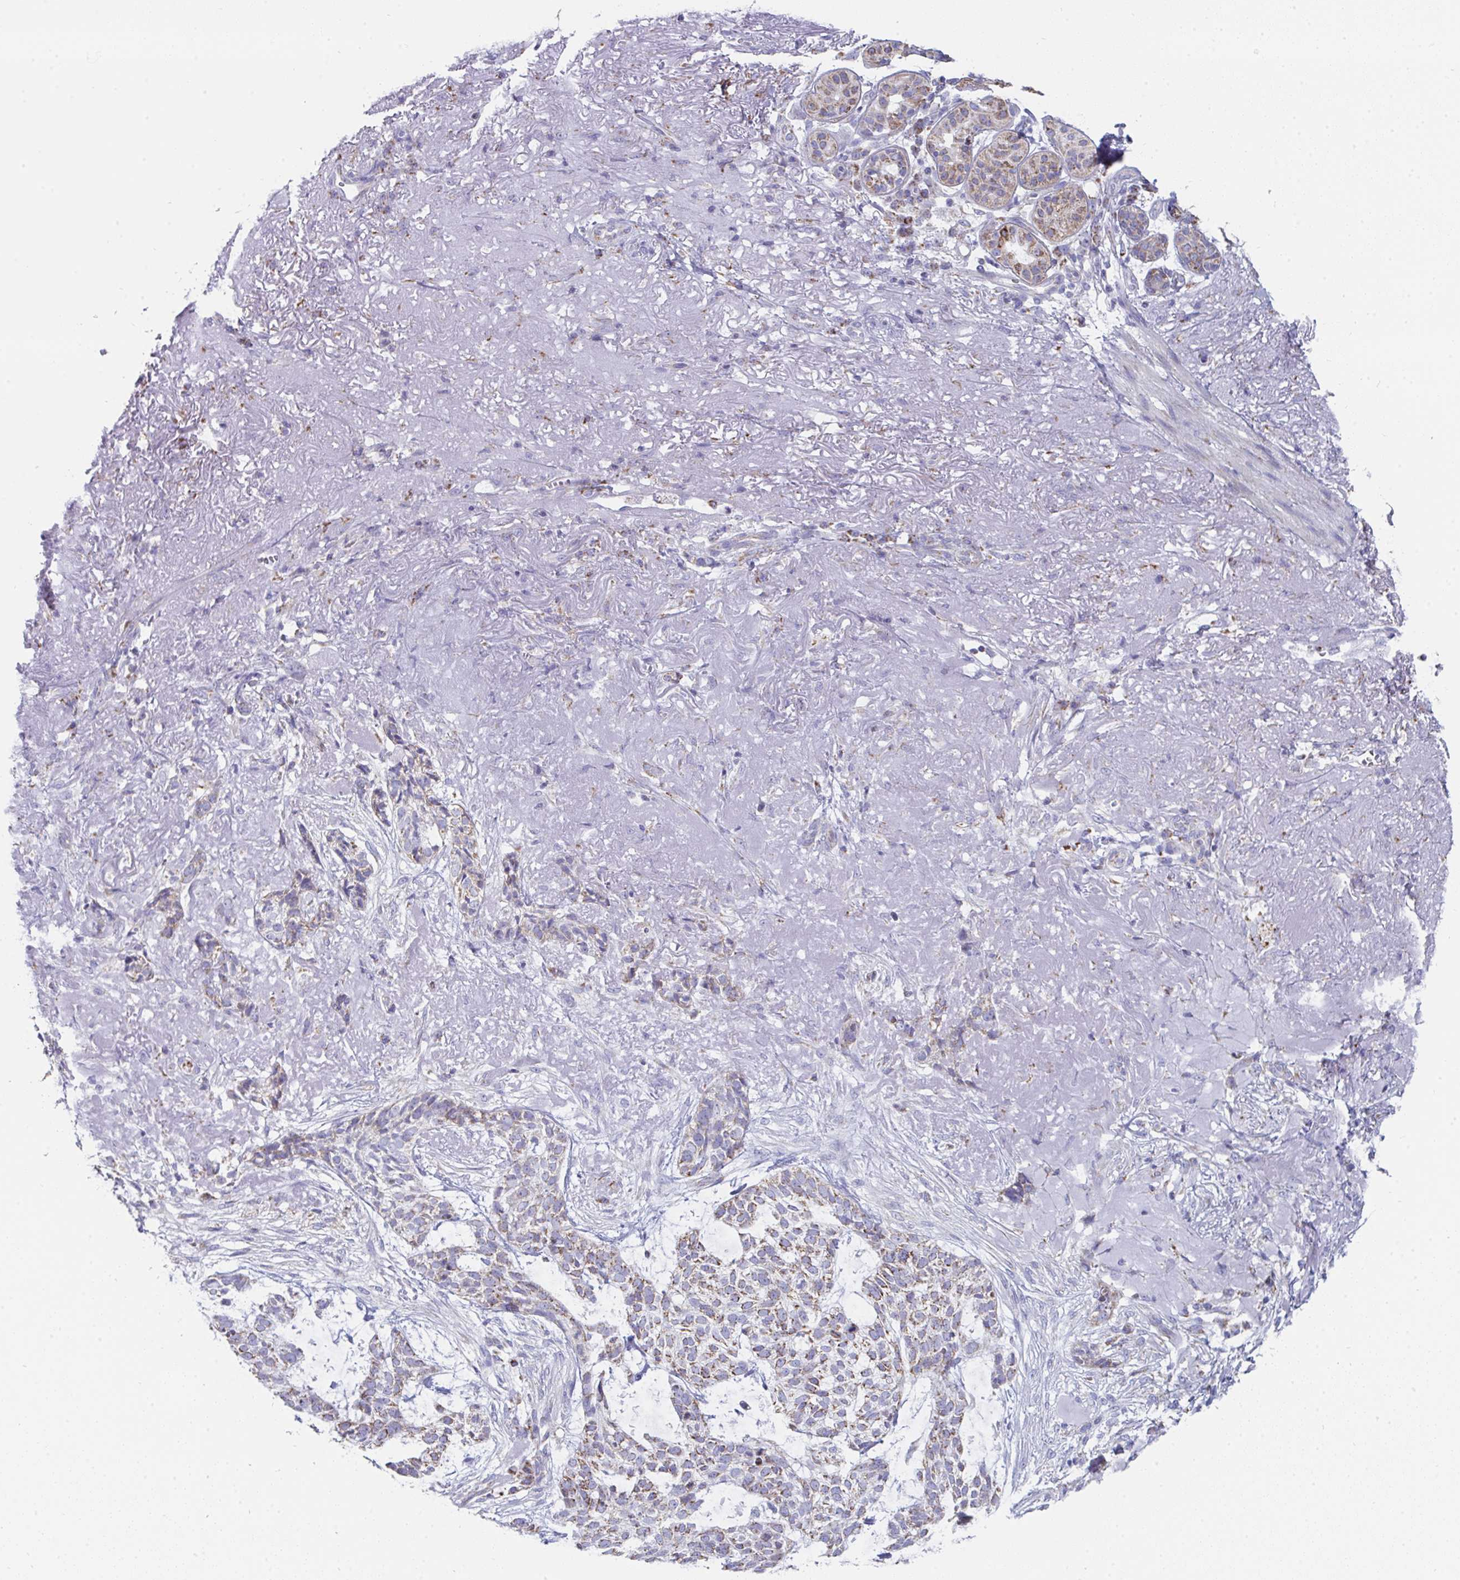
{"staining": {"intensity": "moderate", "quantity": "25%-75%", "location": "cytoplasmic/membranous"}, "tissue": "skin cancer", "cell_type": "Tumor cells", "image_type": "cancer", "snomed": [{"axis": "morphology", "description": "Basal cell carcinoma"}, {"axis": "topography", "description": "Skin"}, {"axis": "topography", "description": "Skin of face"}], "caption": "An IHC histopathology image of neoplastic tissue is shown. Protein staining in brown labels moderate cytoplasmic/membranous positivity in skin cancer within tumor cells.", "gene": "AIFM1", "patient": {"sex": "female", "age": 80}}